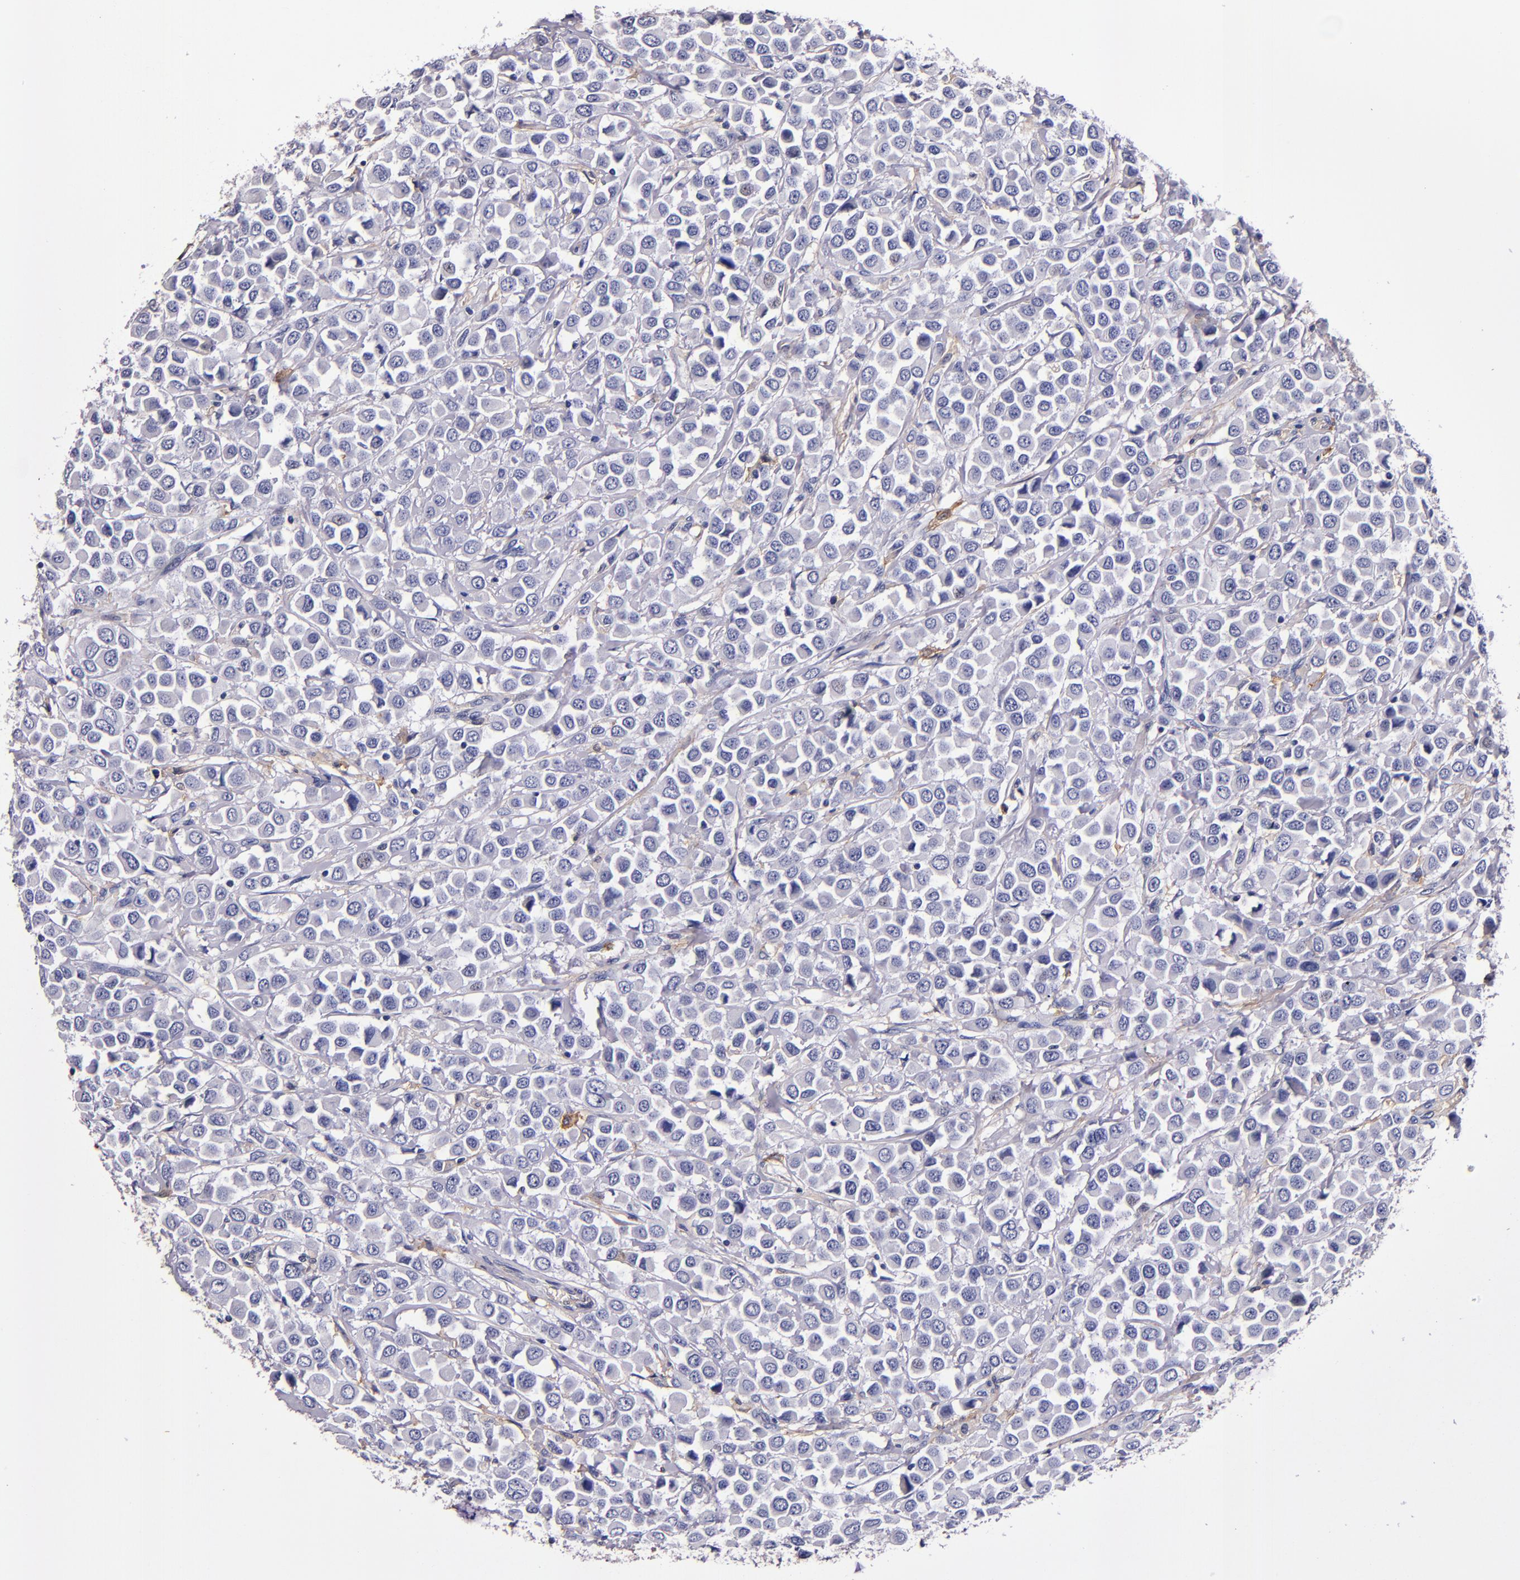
{"staining": {"intensity": "negative", "quantity": "none", "location": "none"}, "tissue": "breast cancer", "cell_type": "Tumor cells", "image_type": "cancer", "snomed": [{"axis": "morphology", "description": "Duct carcinoma"}, {"axis": "topography", "description": "Breast"}], "caption": "This is an immunohistochemistry (IHC) micrograph of breast cancer. There is no expression in tumor cells.", "gene": "SIRPA", "patient": {"sex": "female", "age": 61}}